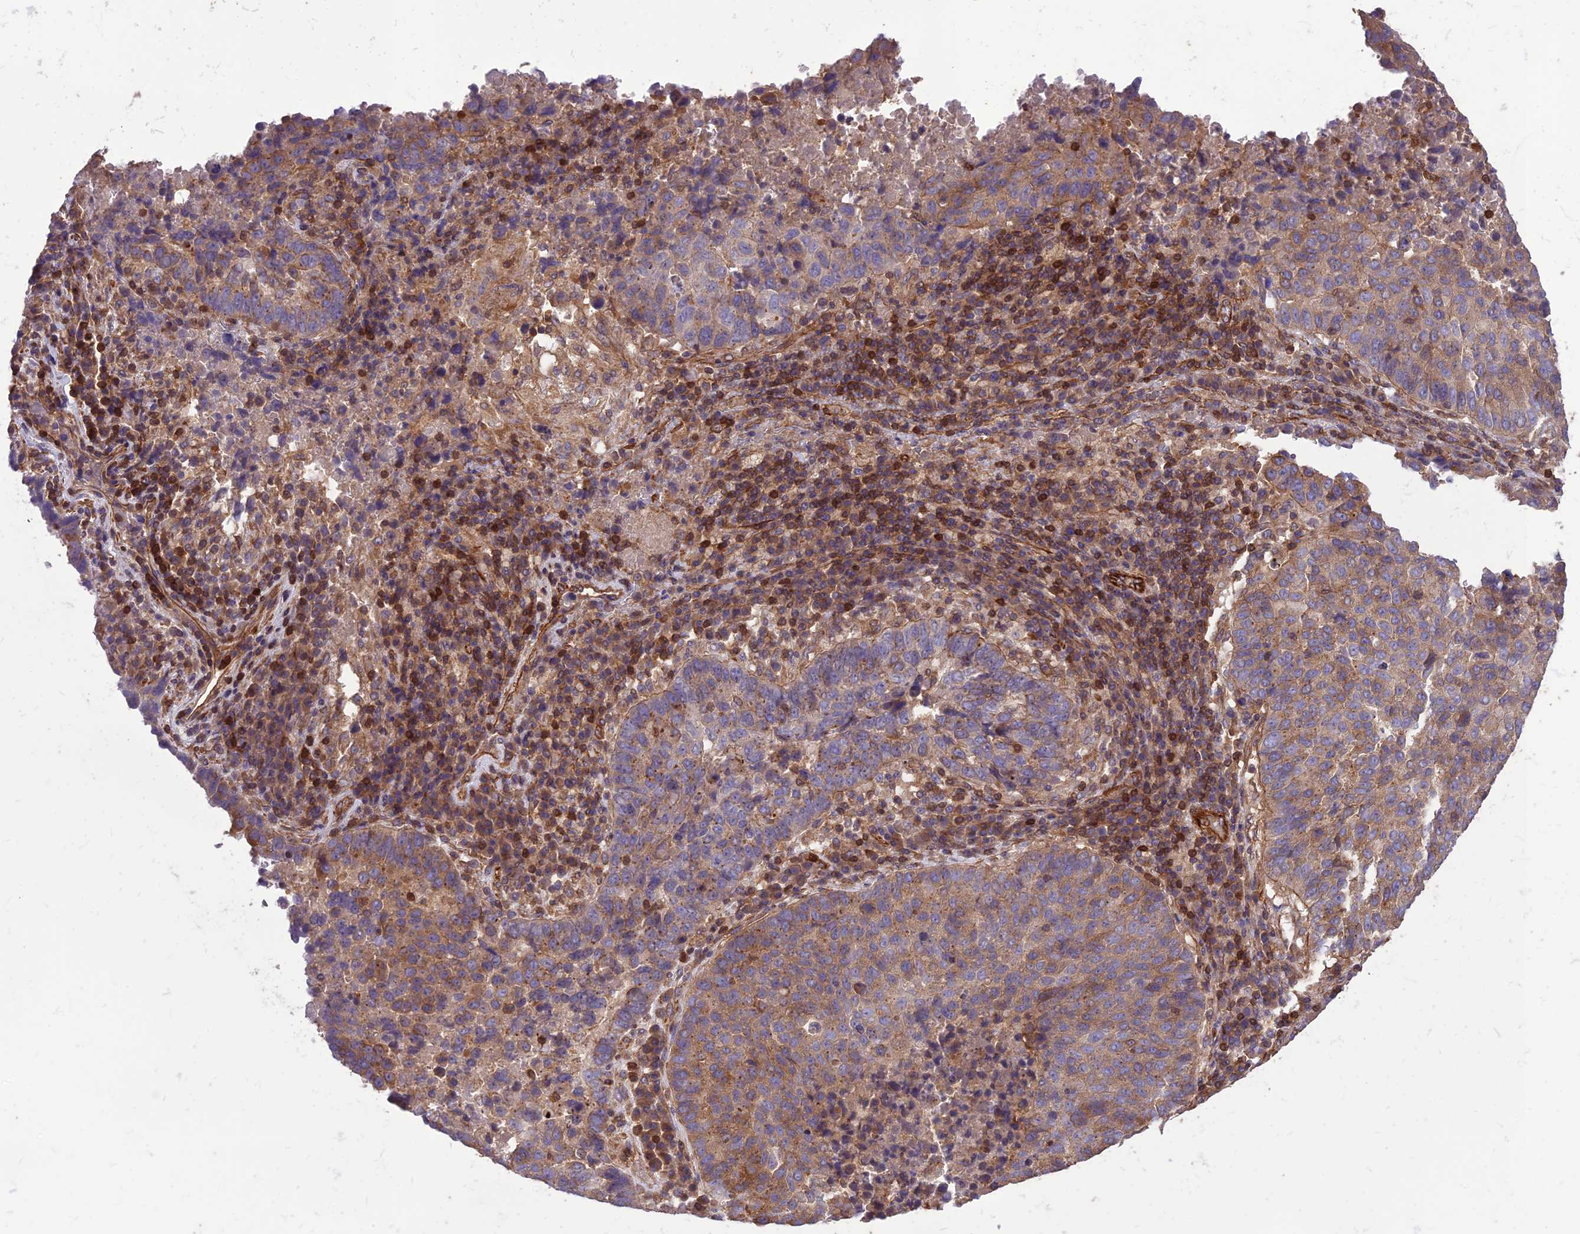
{"staining": {"intensity": "weak", "quantity": ">75%", "location": "cytoplasmic/membranous"}, "tissue": "lung cancer", "cell_type": "Tumor cells", "image_type": "cancer", "snomed": [{"axis": "morphology", "description": "Squamous cell carcinoma, NOS"}, {"axis": "topography", "description": "Lung"}], "caption": "The micrograph reveals immunohistochemical staining of squamous cell carcinoma (lung). There is weak cytoplasmic/membranous positivity is present in approximately >75% of tumor cells. Nuclei are stained in blue.", "gene": "HPSE2", "patient": {"sex": "male", "age": 73}}